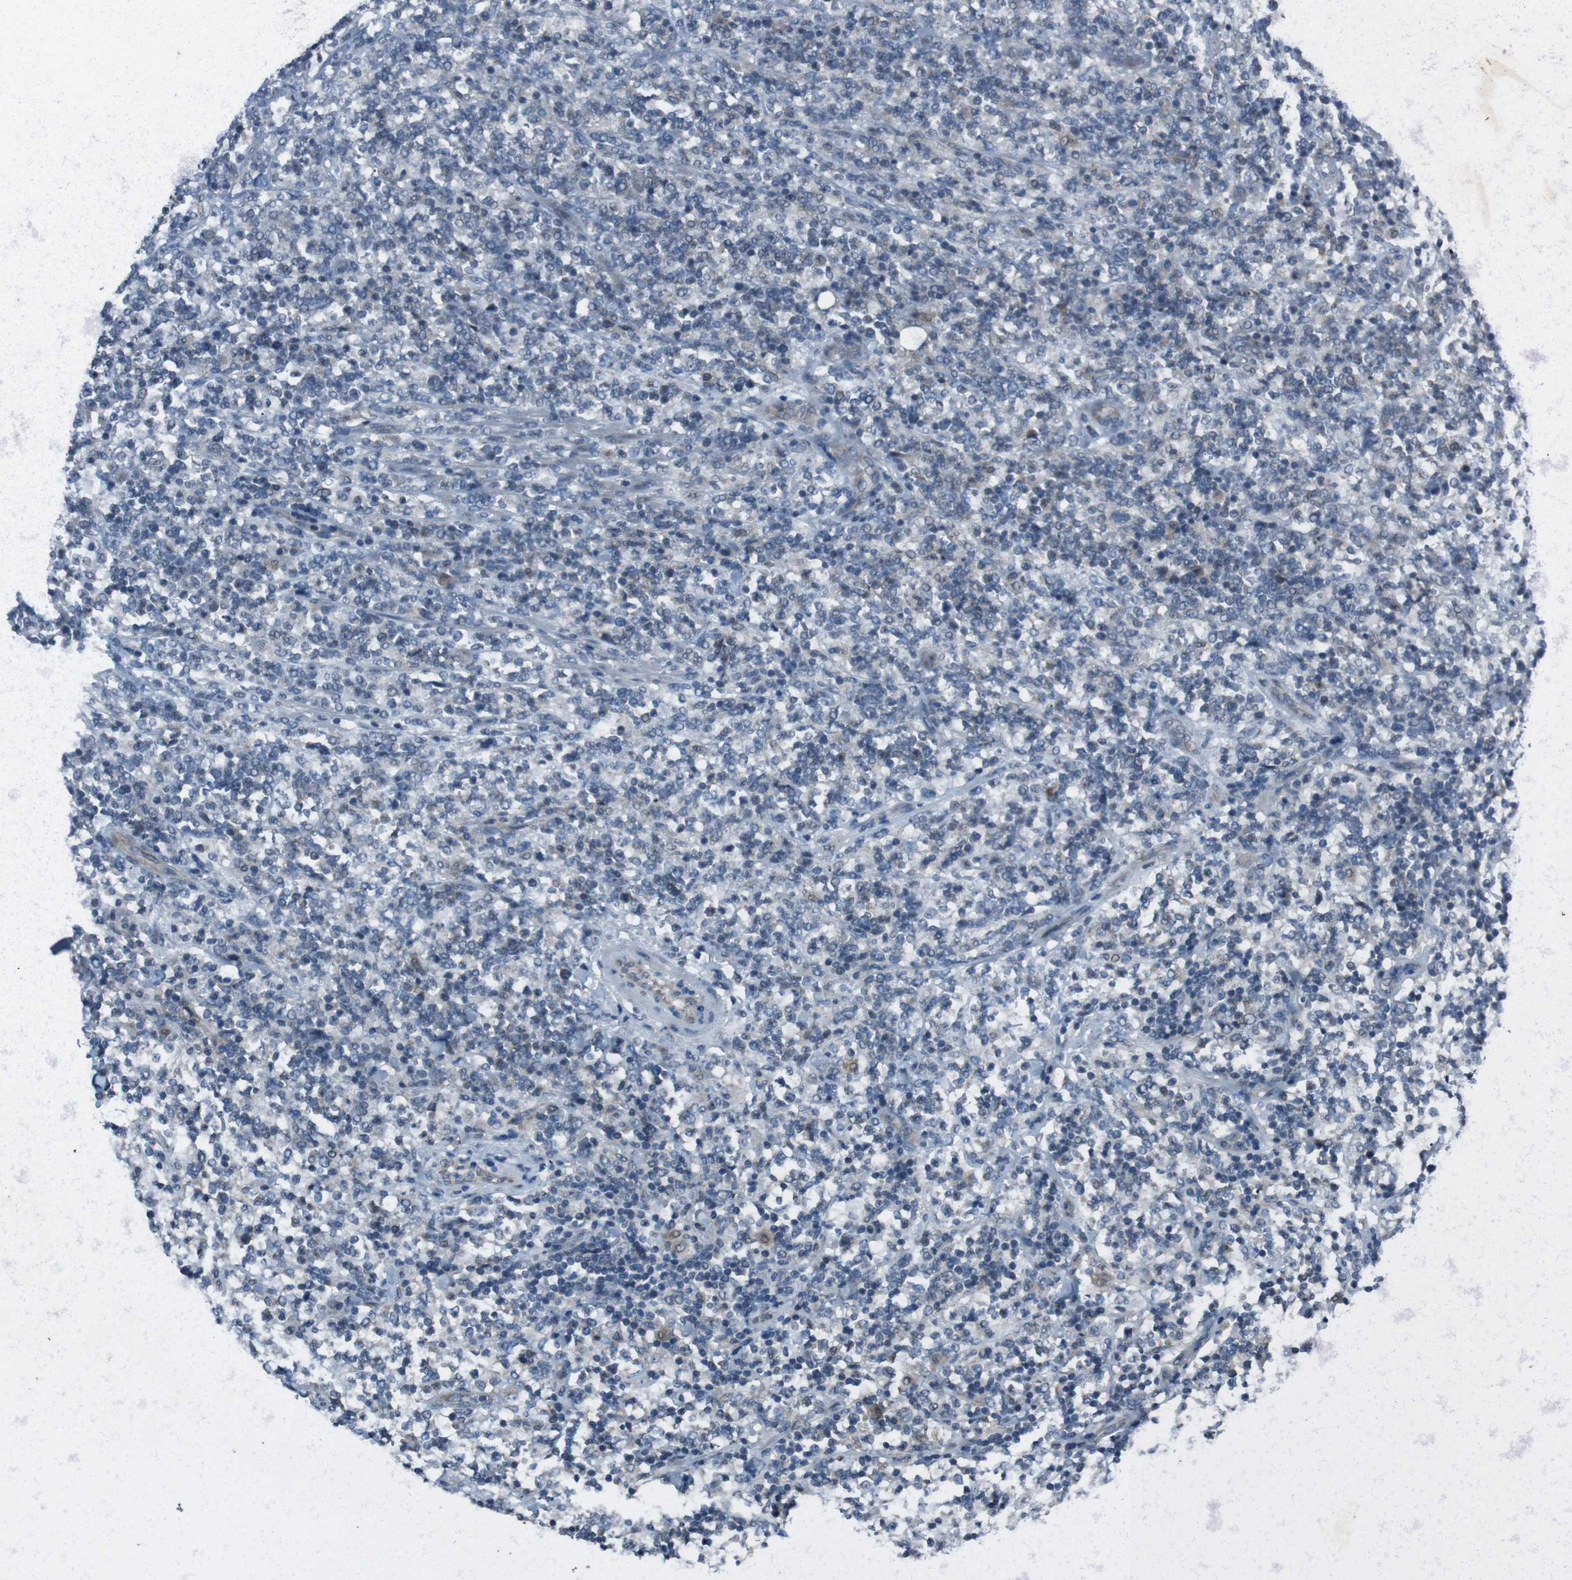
{"staining": {"intensity": "negative", "quantity": "none", "location": "none"}, "tissue": "lymphoma", "cell_type": "Tumor cells", "image_type": "cancer", "snomed": [{"axis": "morphology", "description": "Malignant lymphoma, non-Hodgkin's type, High grade"}, {"axis": "topography", "description": "Soft tissue"}], "caption": "Human high-grade malignant lymphoma, non-Hodgkin's type stained for a protein using immunohistochemistry exhibits no expression in tumor cells.", "gene": "EFNA5", "patient": {"sex": "male", "age": 18}}